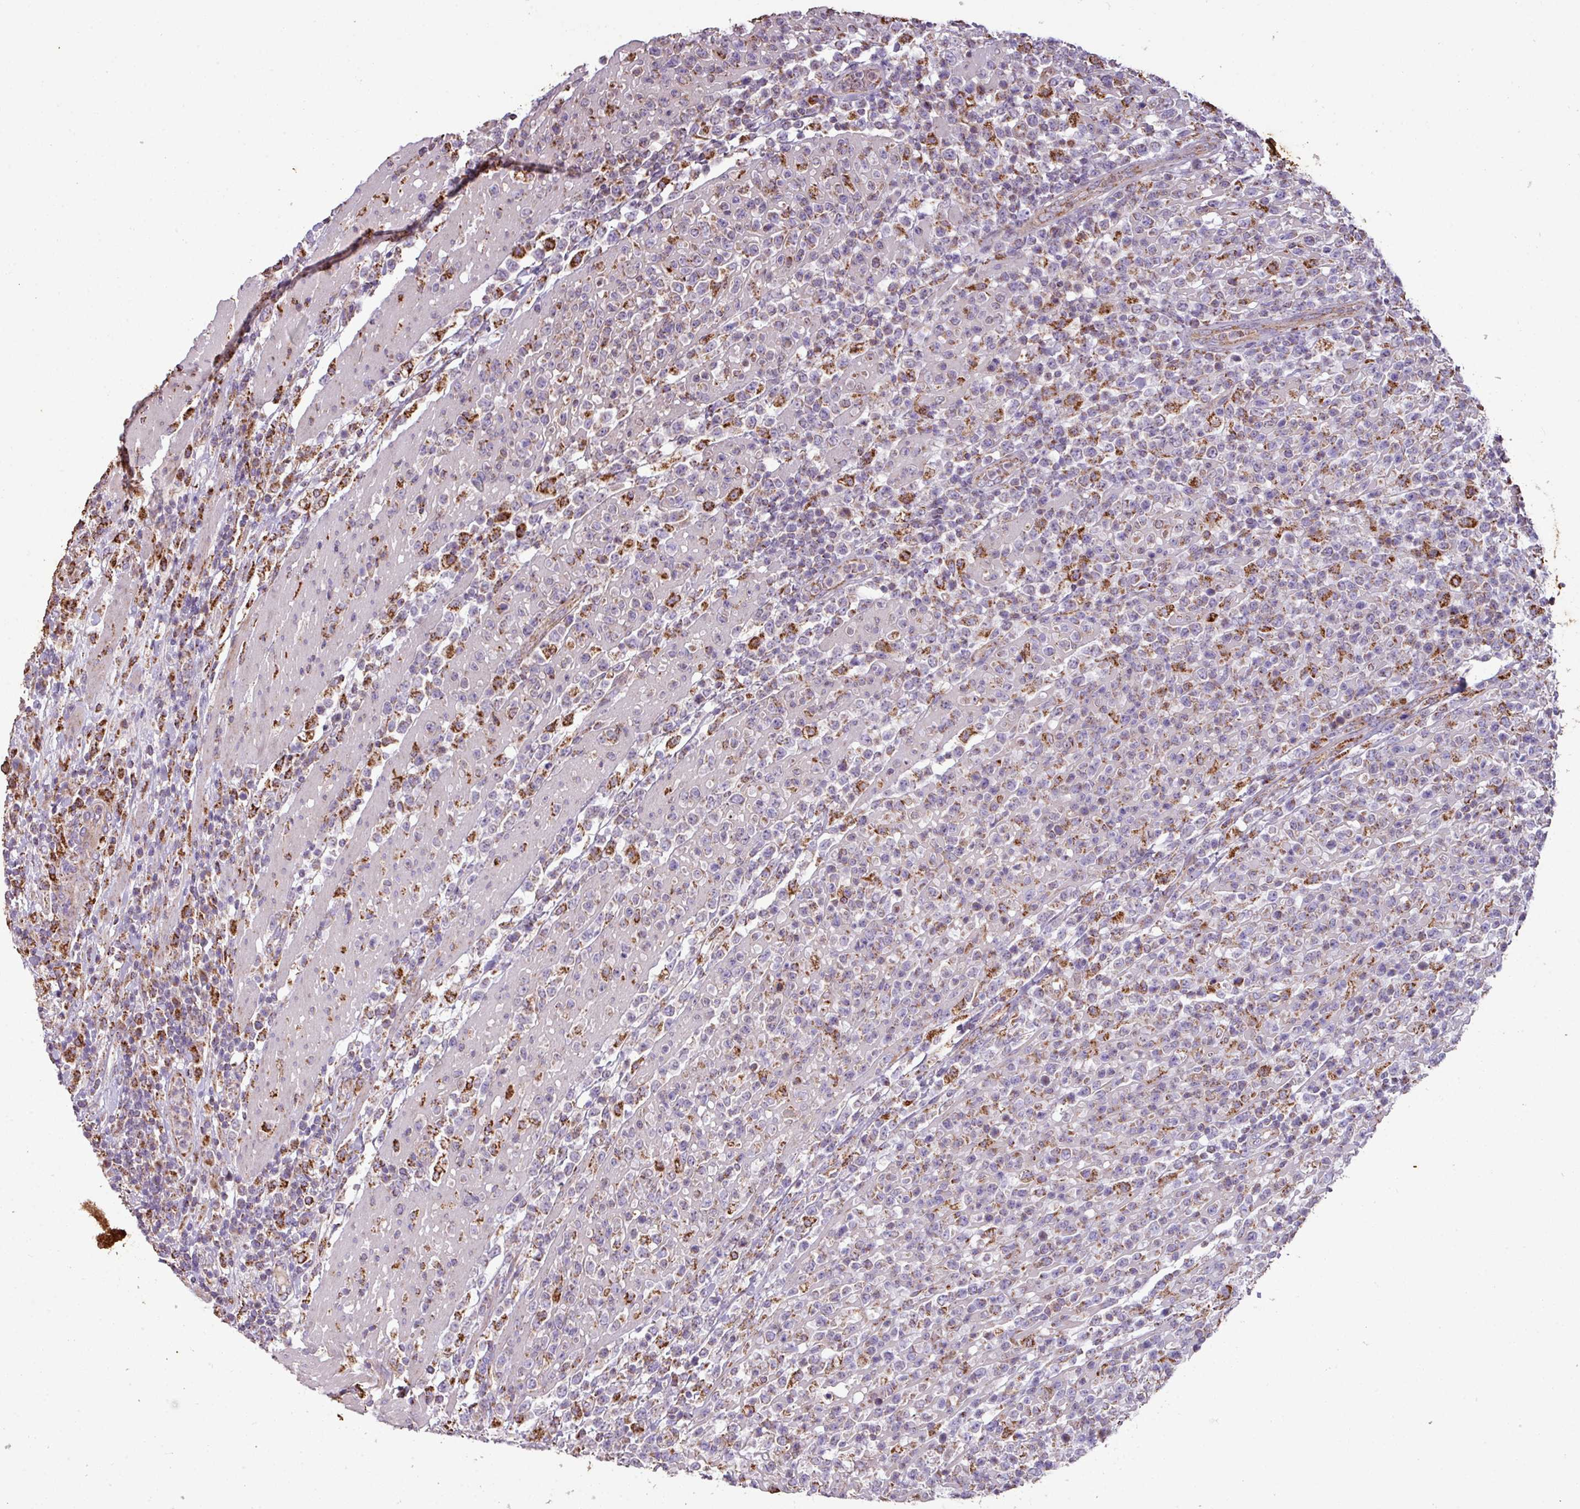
{"staining": {"intensity": "strong", "quantity": "<25%", "location": "cytoplasmic/membranous"}, "tissue": "lymphoma", "cell_type": "Tumor cells", "image_type": "cancer", "snomed": [{"axis": "morphology", "description": "Malignant lymphoma, non-Hodgkin's type, High grade"}, {"axis": "topography", "description": "Colon"}], "caption": "An image of high-grade malignant lymphoma, non-Hodgkin's type stained for a protein shows strong cytoplasmic/membranous brown staining in tumor cells.", "gene": "SQOR", "patient": {"sex": "female", "age": 53}}